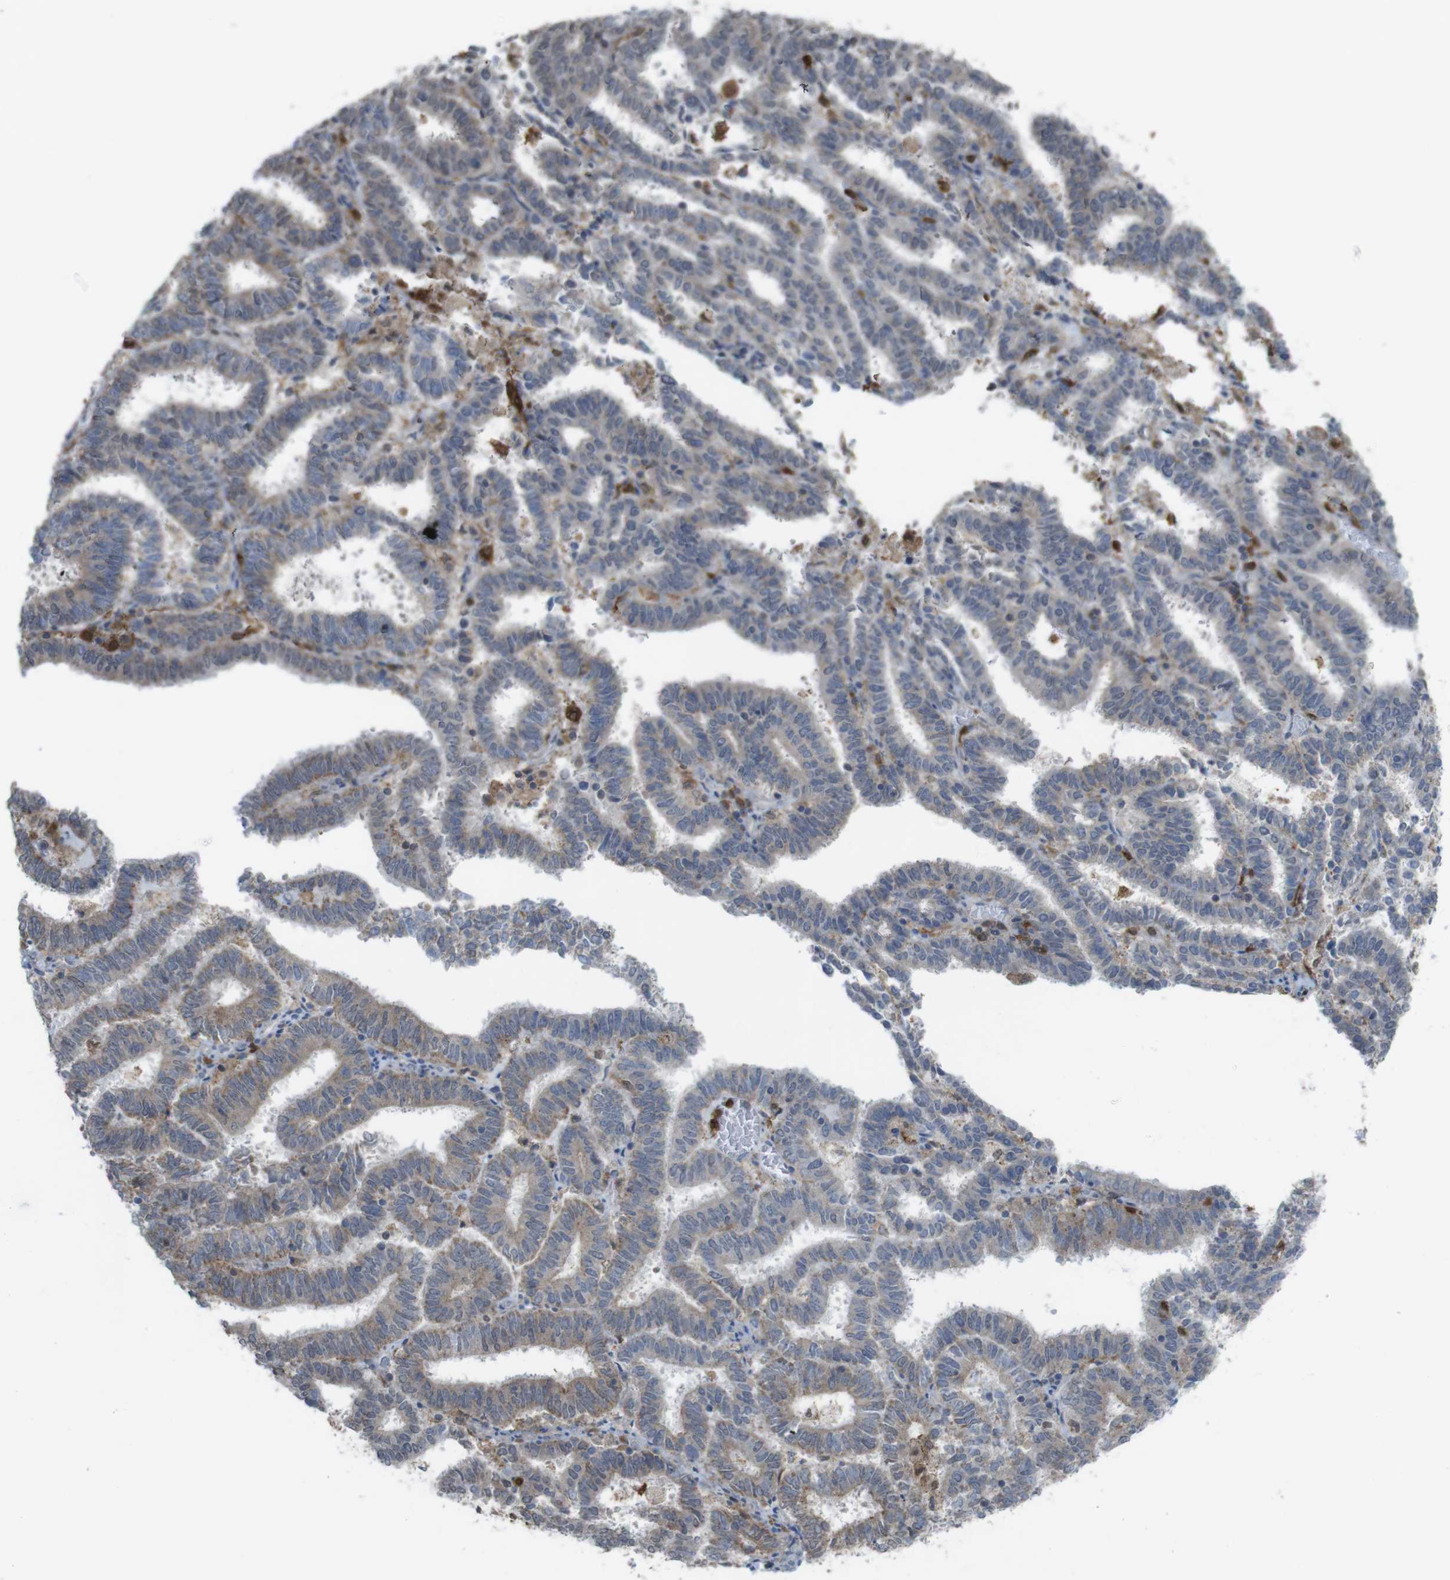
{"staining": {"intensity": "weak", "quantity": ">75%", "location": "cytoplasmic/membranous"}, "tissue": "endometrial cancer", "cell_type": "Tumor cells", "image_type": "cancer", "snomed": [{"axis": "morphology", "description": "Adenocarcinoma, NOS"}, {"axis": "topography", "description": "Uterus"}], "caption": "Adenocarcinoma (endometrial) stained for a protein displays weak cytoplasmic/membranous positivity in tumor cells. (Stains: DAB in brown, nuclei in blue, Microscopy: brightfield microscopy at high magnification).", "gene": "PRKCD", "patient": {"sex": "female", "age": 83}}